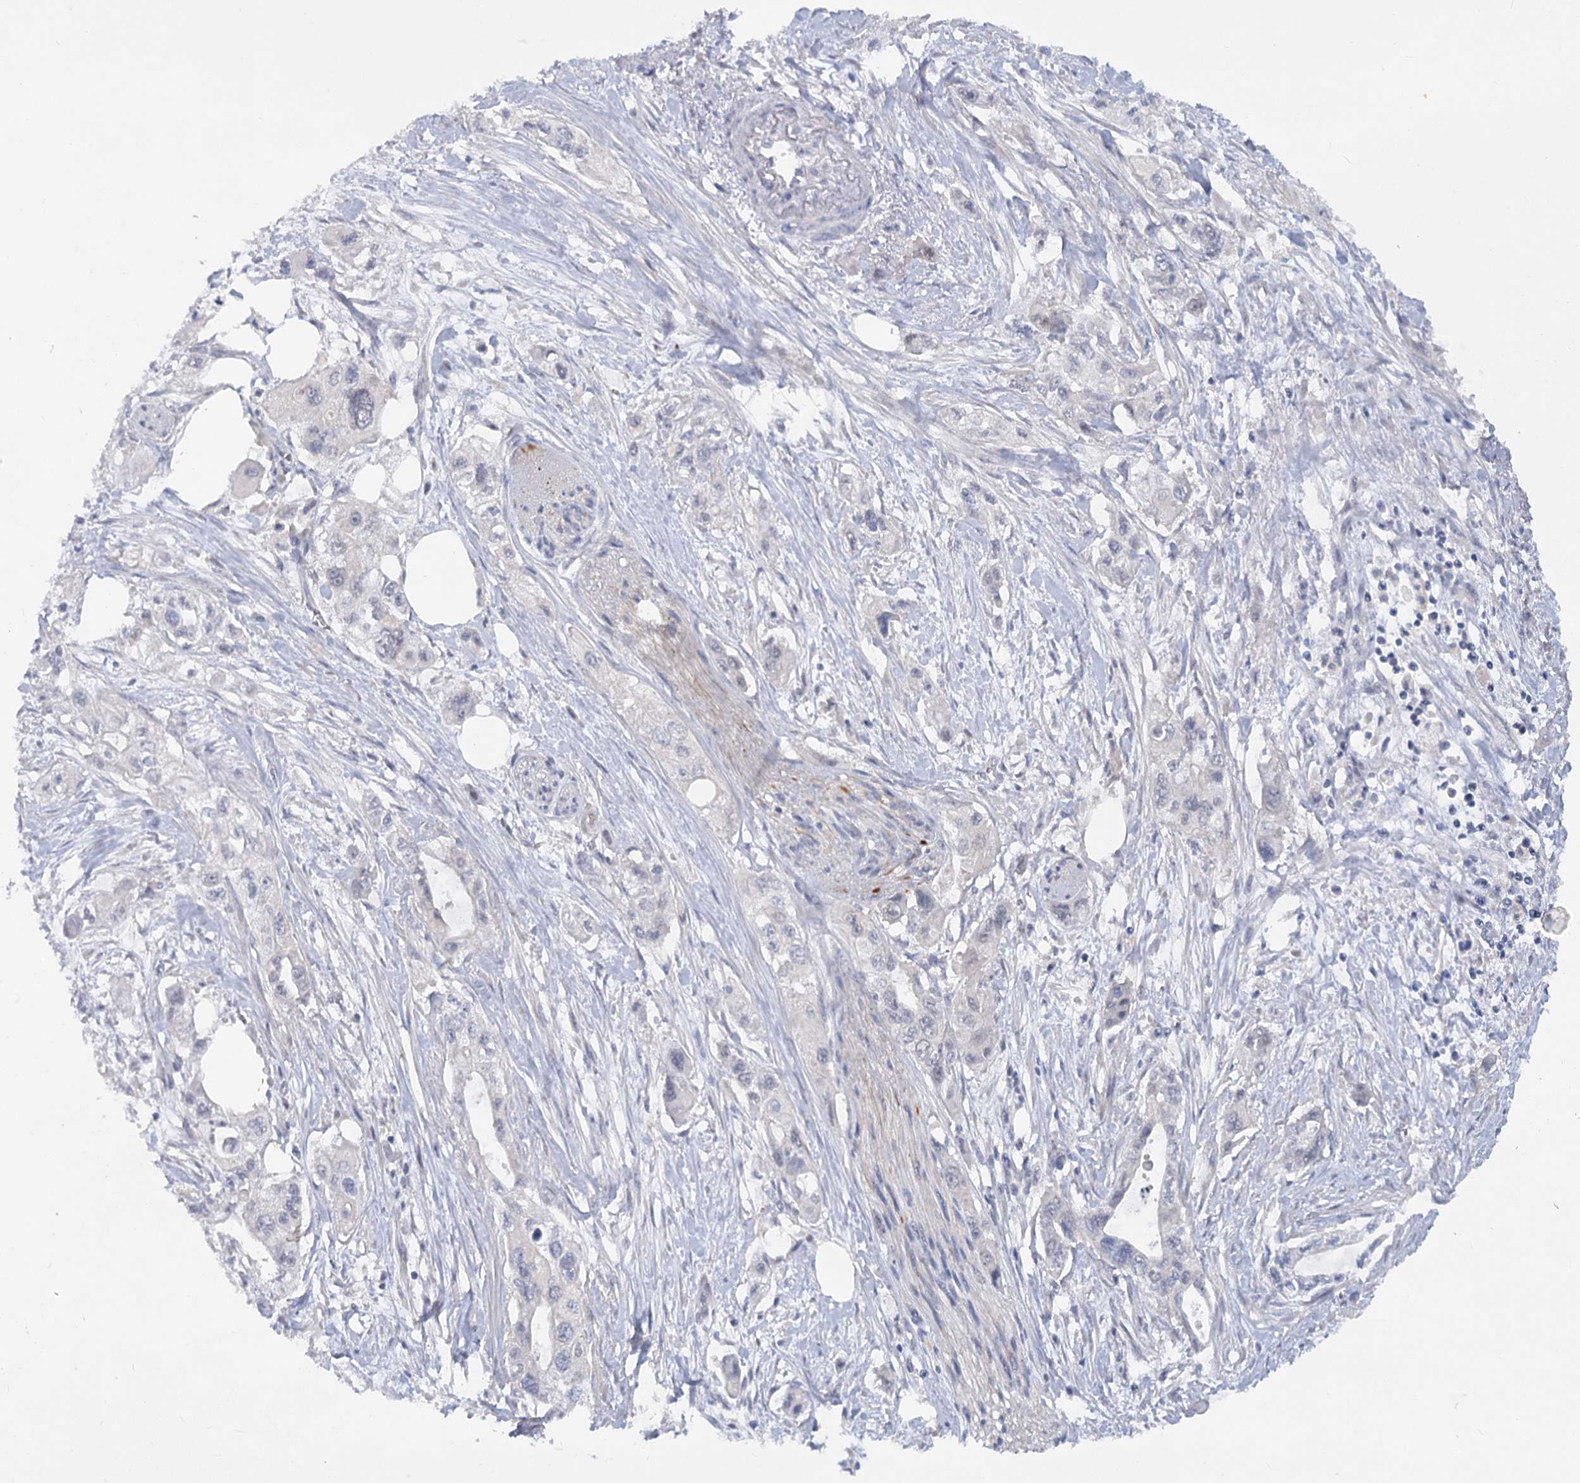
{"staining": {"intensity": "negative", "quantity": "none", "location": "none"}, "tissue": "pancreatic cancer", "cell_type": "Tumor cells", "image_type": "cancer", "snomed": [{"axis": "morphology", "description": "Adenocarcinoma, NOS"}, {"axis": "topography", "description": "Pancreas"}], "caption": "Protein analysis of pancreatic cancer demonstrates no significant positivity in tumor cells.", "gene": "EFHC2", "patient": {"sex": "male", "age": 75}}